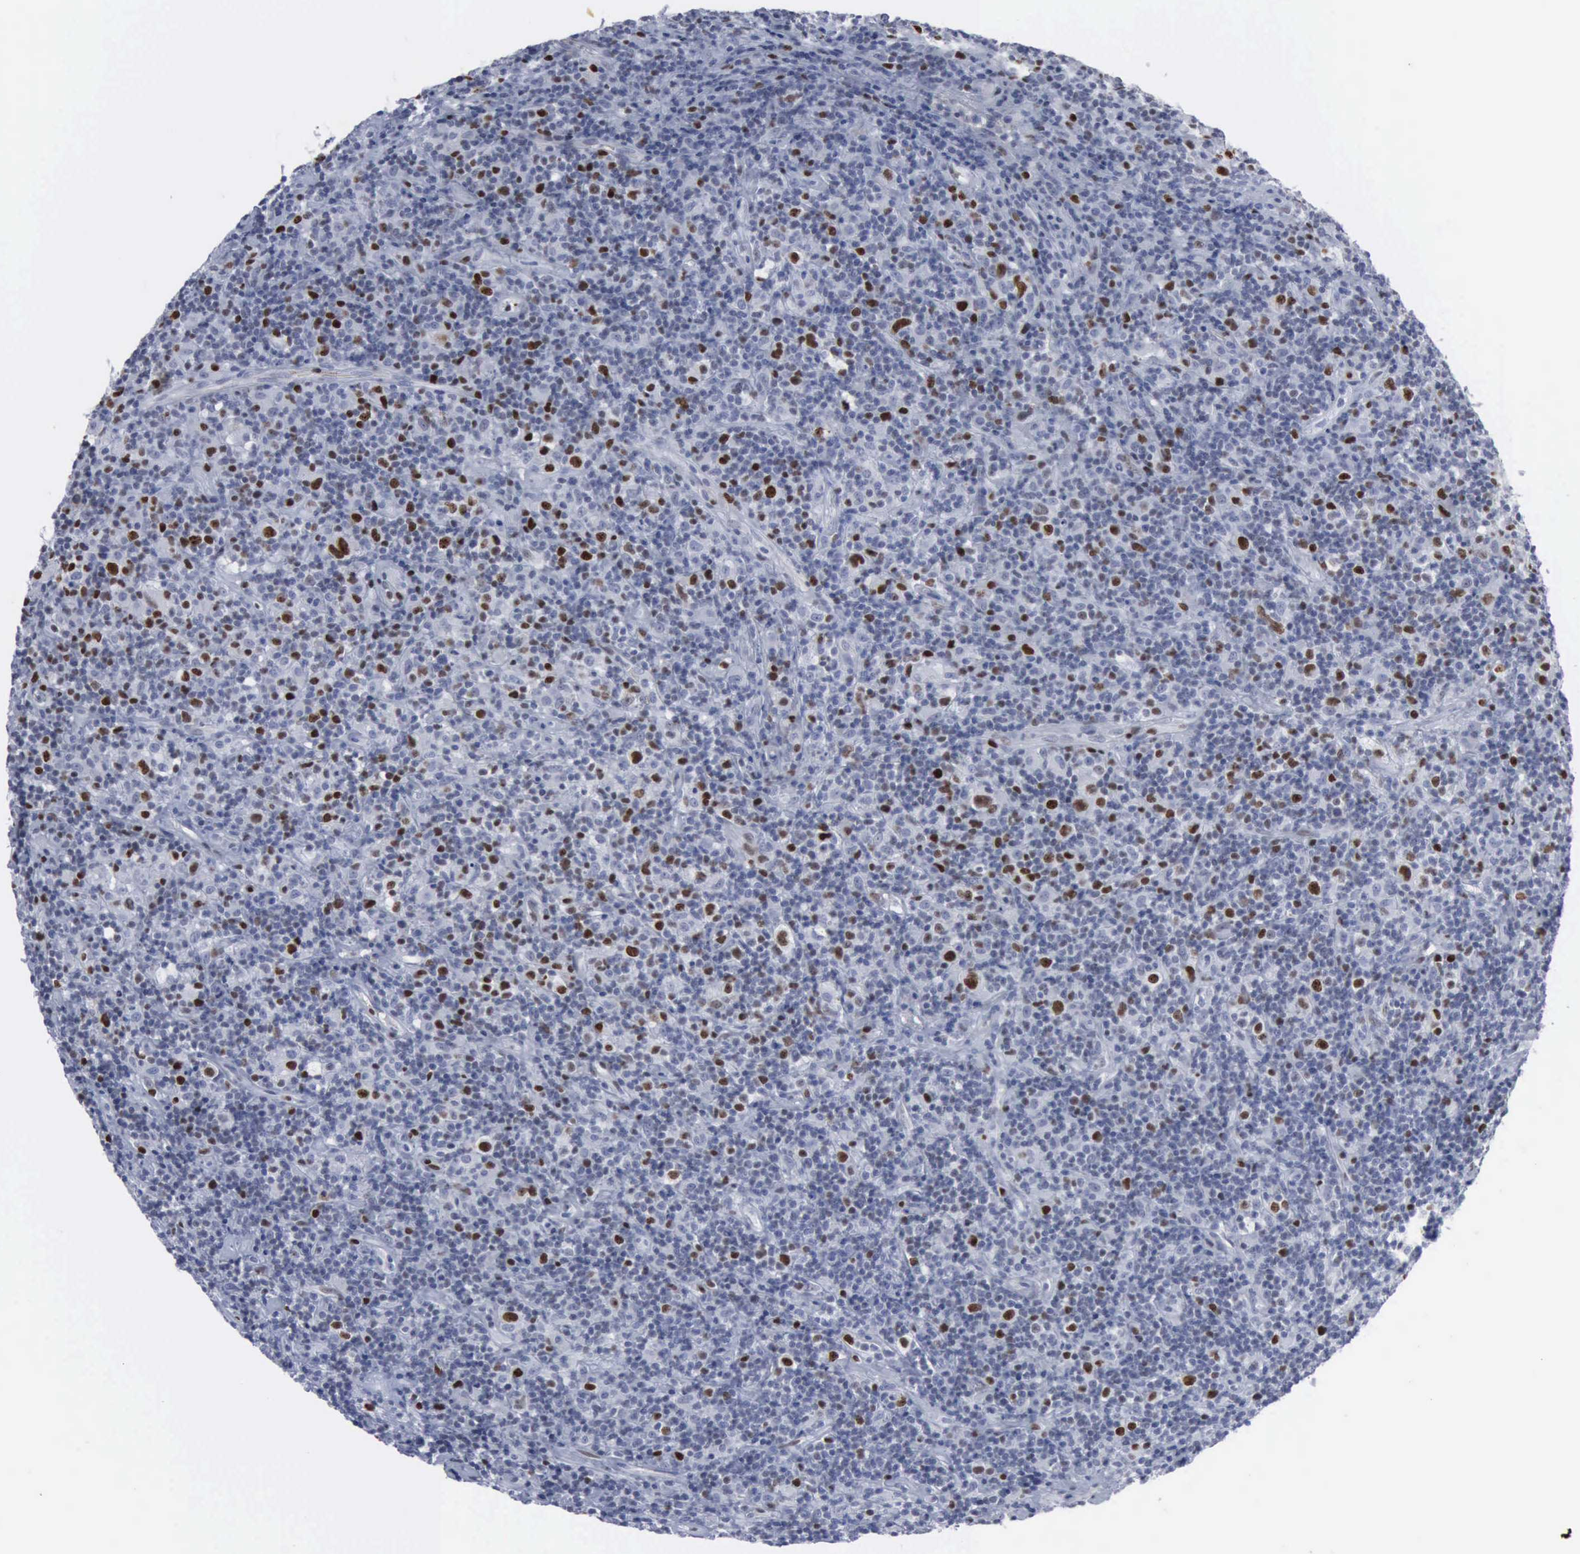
{"staining": {"intensity": "negative", "quantity": "none", "location": "none"}, "tissue": "lymphoma", "cell_type": "Tumor cells", "image_type": "cancer", "snomed": [{"axis": "morphology", "description": "Hodgkin's disease, NOS"}, {"axis": "topography", "description": "Lymph node"}], "caption": "DAB (3,3'-diaminobenzidine) immunohistochemical staining of lymphoma displays no significant positivity in tumor cells.", "gene": "MCM5", "patient": {"sex": "male", "age": 46}}